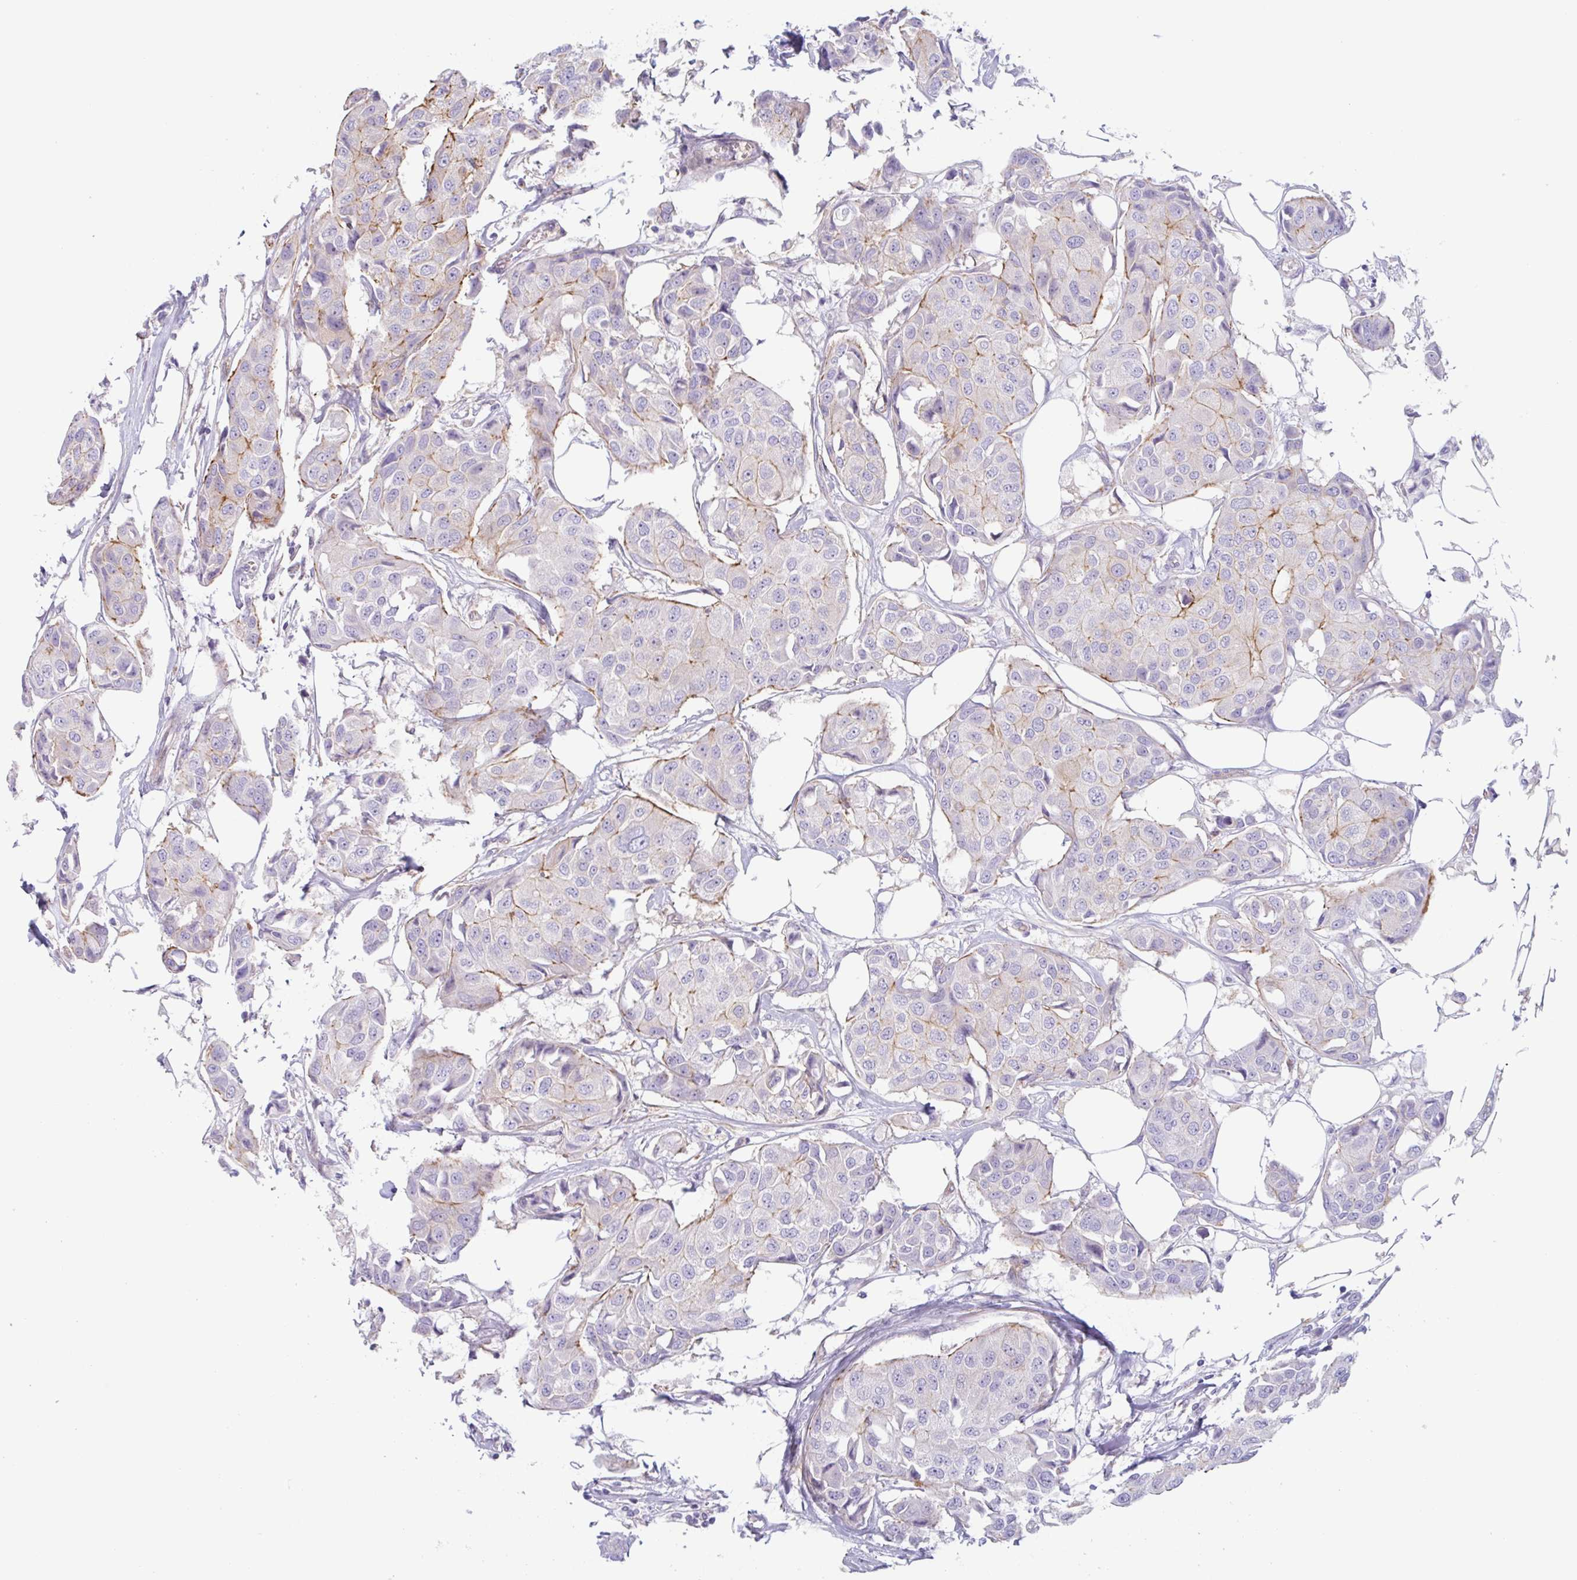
{"staining": {"intensity": "negative", "quantity": "none", "location": "none"}, "tissue": "breast cancer", "cell_type": "Tumor cells", "image_type": "cancer", "snomed": [{"axis": "morphology", "description": "Duct carcinoma"}, {"axis": "topography", "description": "Breast"}, {"axis": "topography", "description": "Lymph node"}], "caption": "Immunohistochemistry (IHC) histopathology image of neoplastic tissue: breast intraductal carcinoma stained with DAB (3,3'-diaminobenzidine) reveals no significant protein staining in tumor cells. (DAB immunohistochemistry, high magnification).", "gene": "MYH10", "patient": {"sex": "female", "age": 80}}